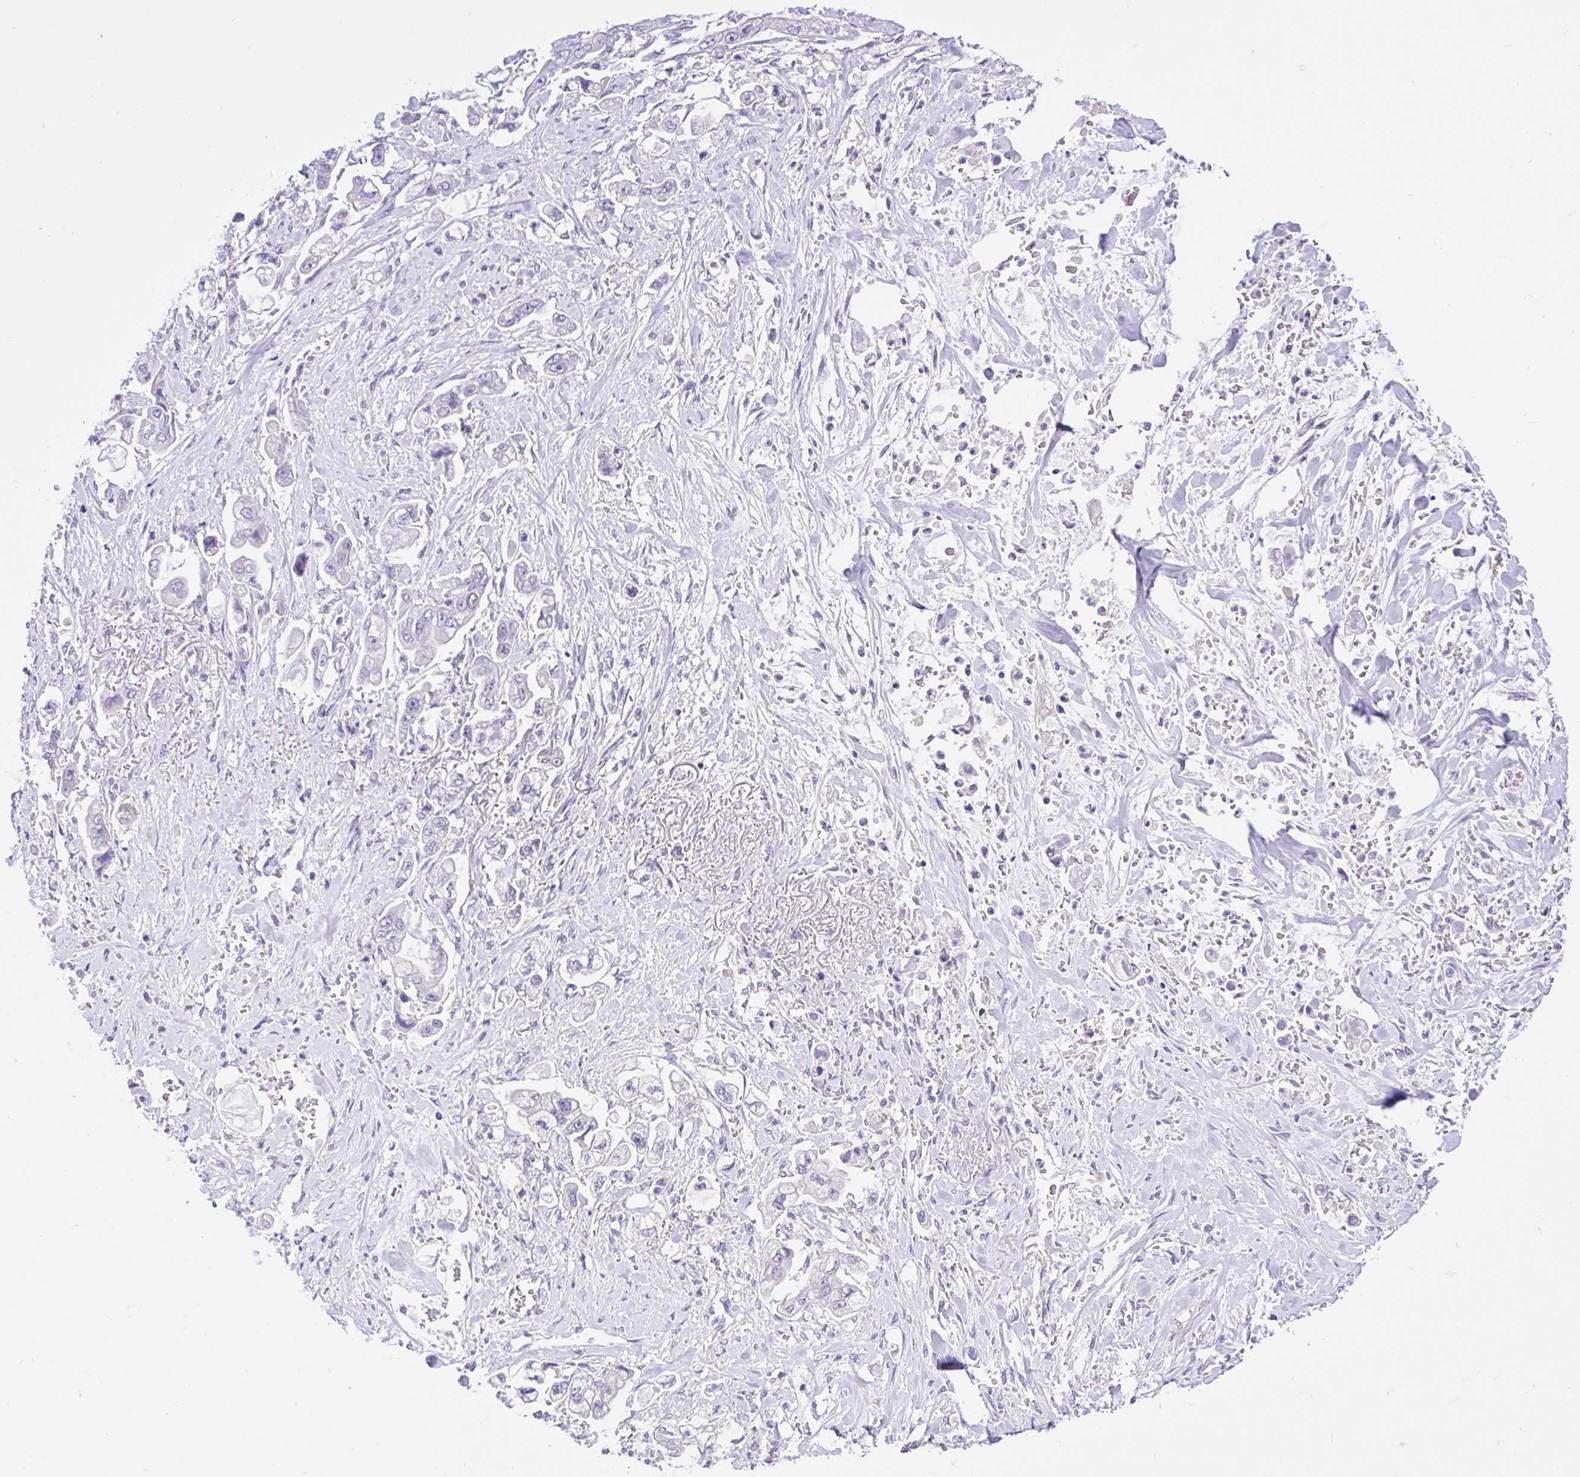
{"staining": {"intensity": "negative", "quantity": "none", "location": "none"}, "tissue": "stomach cancer", "cell_type": "Tumor cells", "image_type": "cancer", "snomed": [{"axis": "morphology", "description": "Adenocarcinoma, NOS"}, {"axis": "topography", "description": "Stomach"}], "caption": "Histopathology image shows no protein staining in tumor cells of stomach cancer (adenocarcinoma) tissue. (DAB (3,3'-diaminobenzidine) IHC visualized using brightfield microscopy, high magnification).", "gene": "ANO4", "patient": {"sex": "male", "age": 62}}